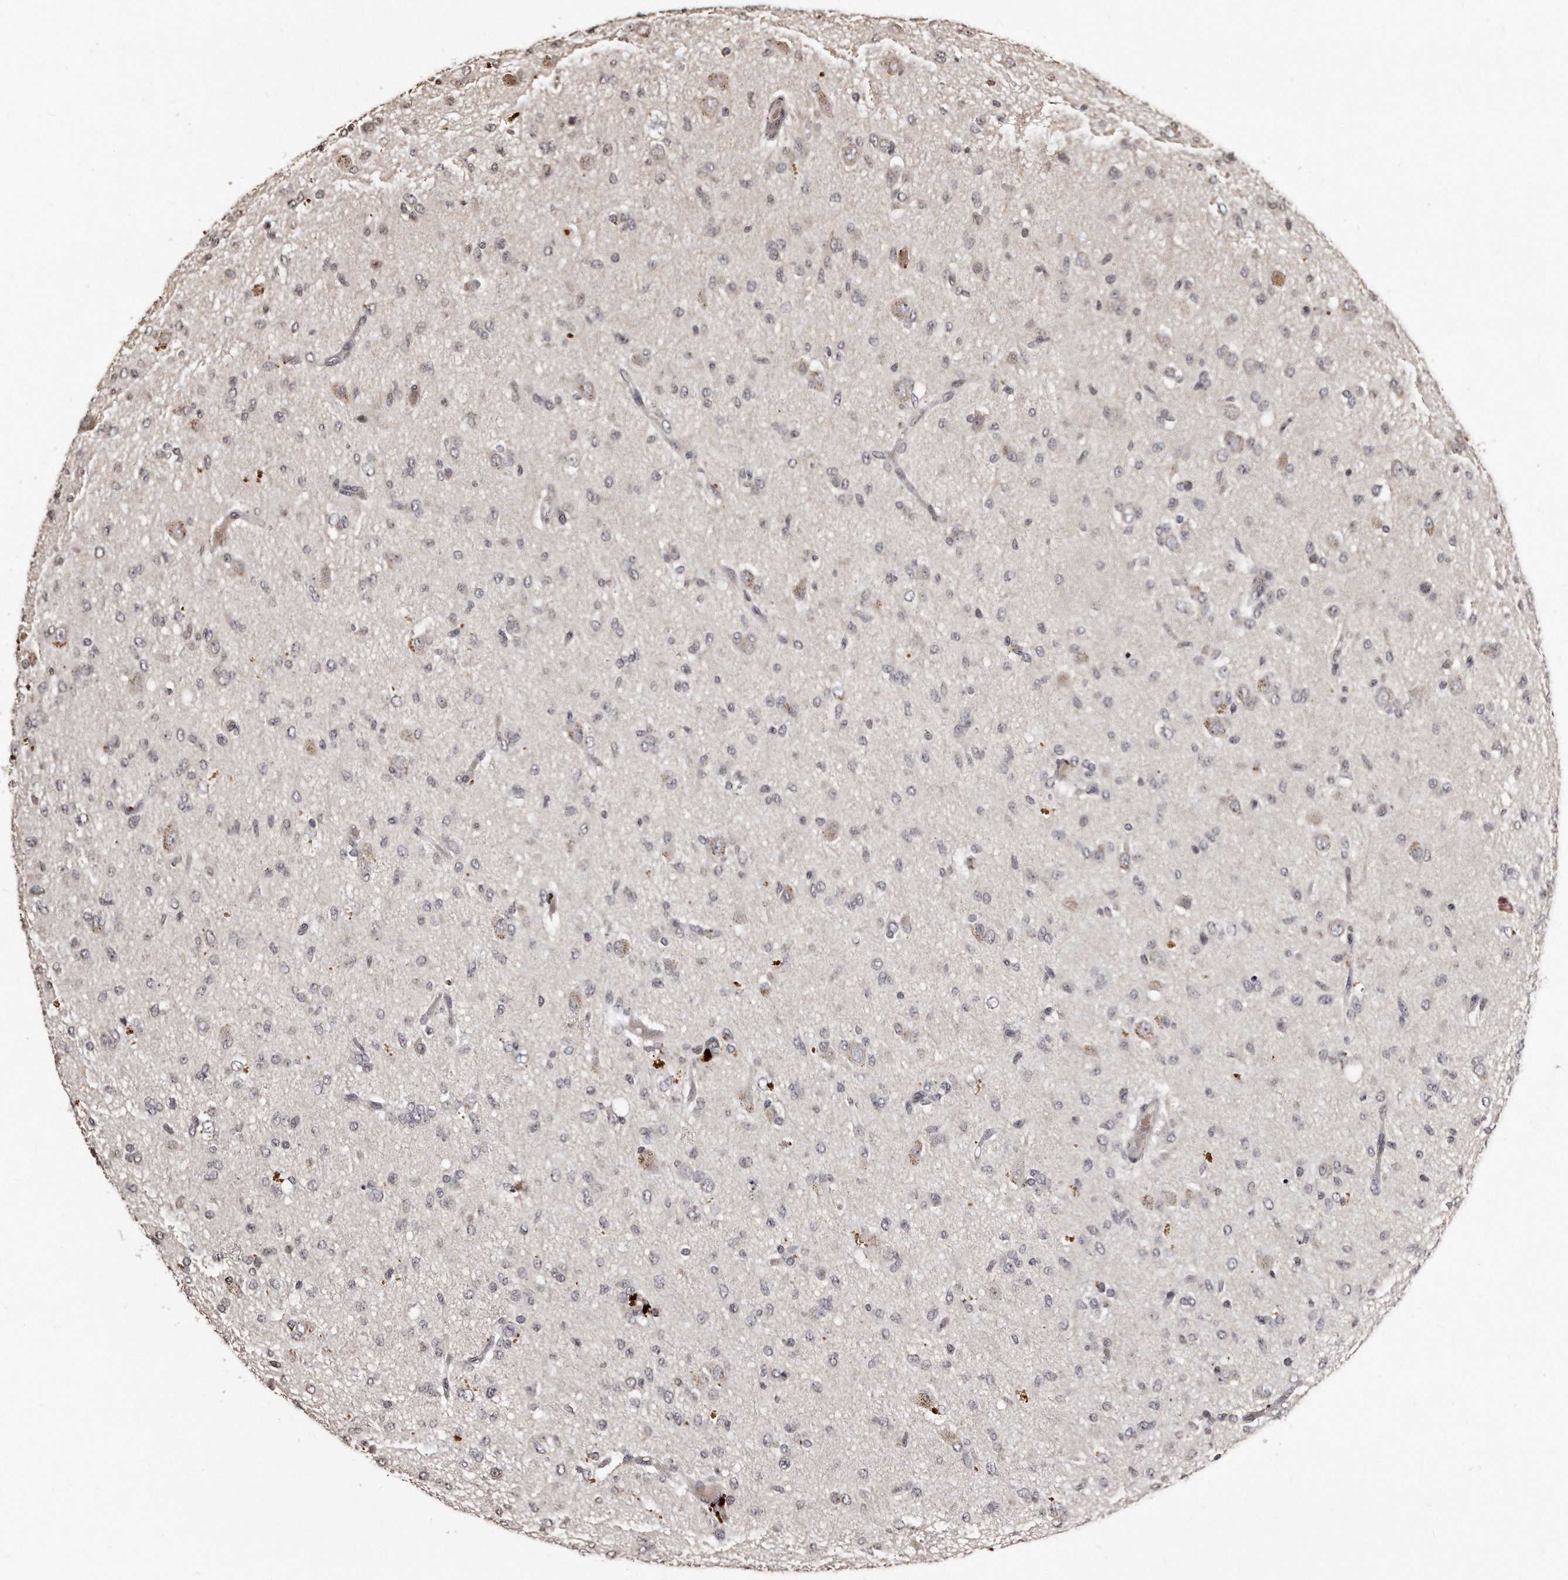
{"staining": {"intensity": "negative", "quantity": "none", "location": "none"}, "tissue": "glioma", "cell_type": "Tumor cells", "image_type": "cancer", "snomed": [{"axis": "morphology", "description": "Glioma, malignant, High grade"}, {"axis": "topography", "description": "Brain"}], "caption": "IHC of human high-grade glioma (malignant) displays no positivity in tumor cells.", "gene": "TSHR", "patient": {"sex": "female", "age": 59}}